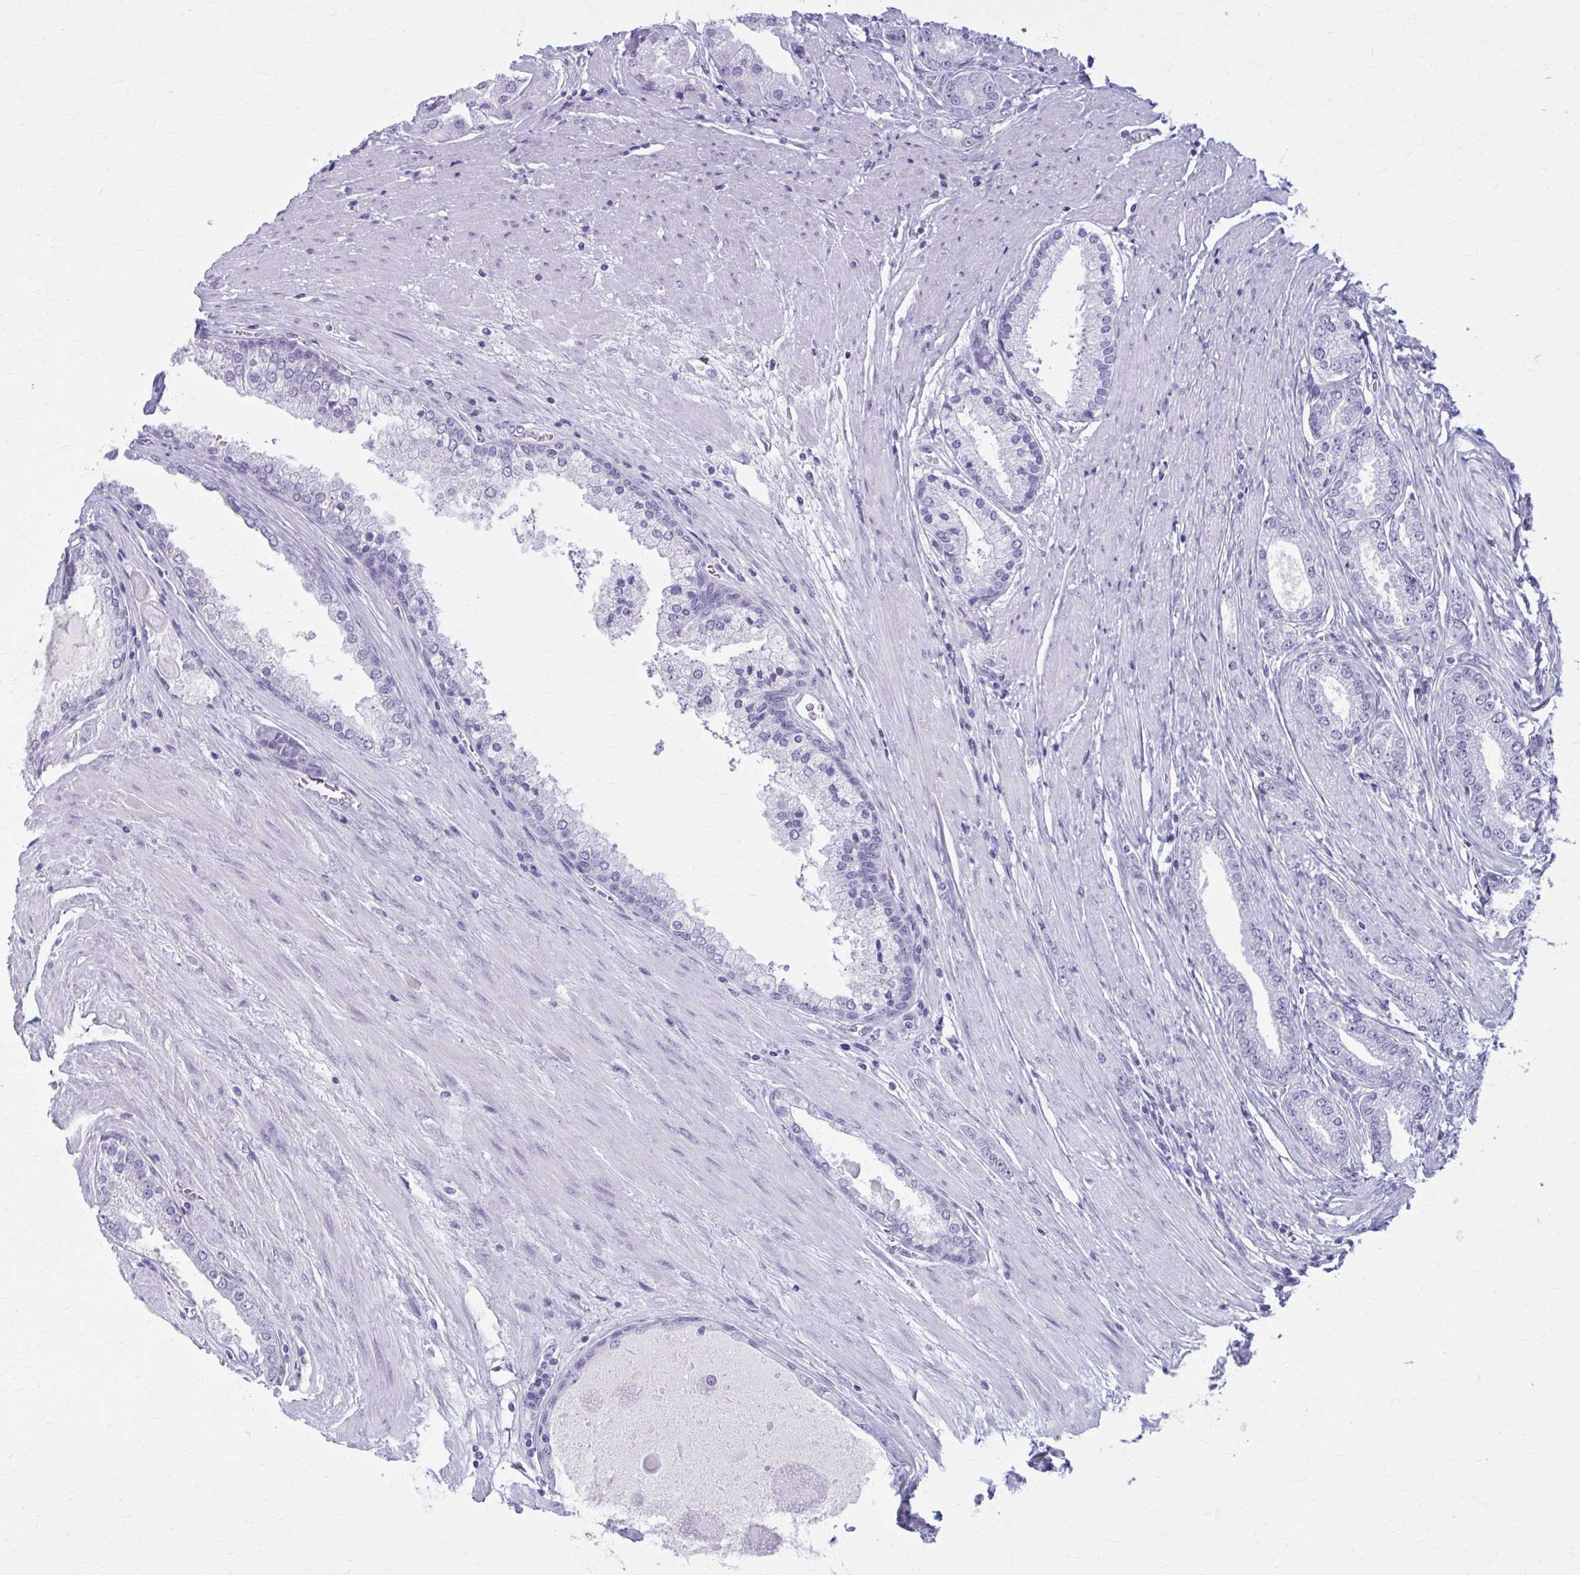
{"staining": {"intensity": "negative", "quantity": "none", "location": "none"}, "tissue": "prostate cancer", "cell_type": "Tumor cells", "image_type": "cancer", "snomed": [{"axis": "morphology", "description": "Adenocarcinoma, High grade"}, {"axis": "topography", "description": "Prostate"}], "caption": "Tumor cells show no significant staining in adenocarcinoma (high-grade) (prostate). Brightfield microscopy of IHC stained with DAB (3,3'-diaminobenzidine) (brown) and hematoxylin (blue), captured at high magnification.", "gene": "ZDHHC7", "patient": {"sex": "male", "age": 67}}